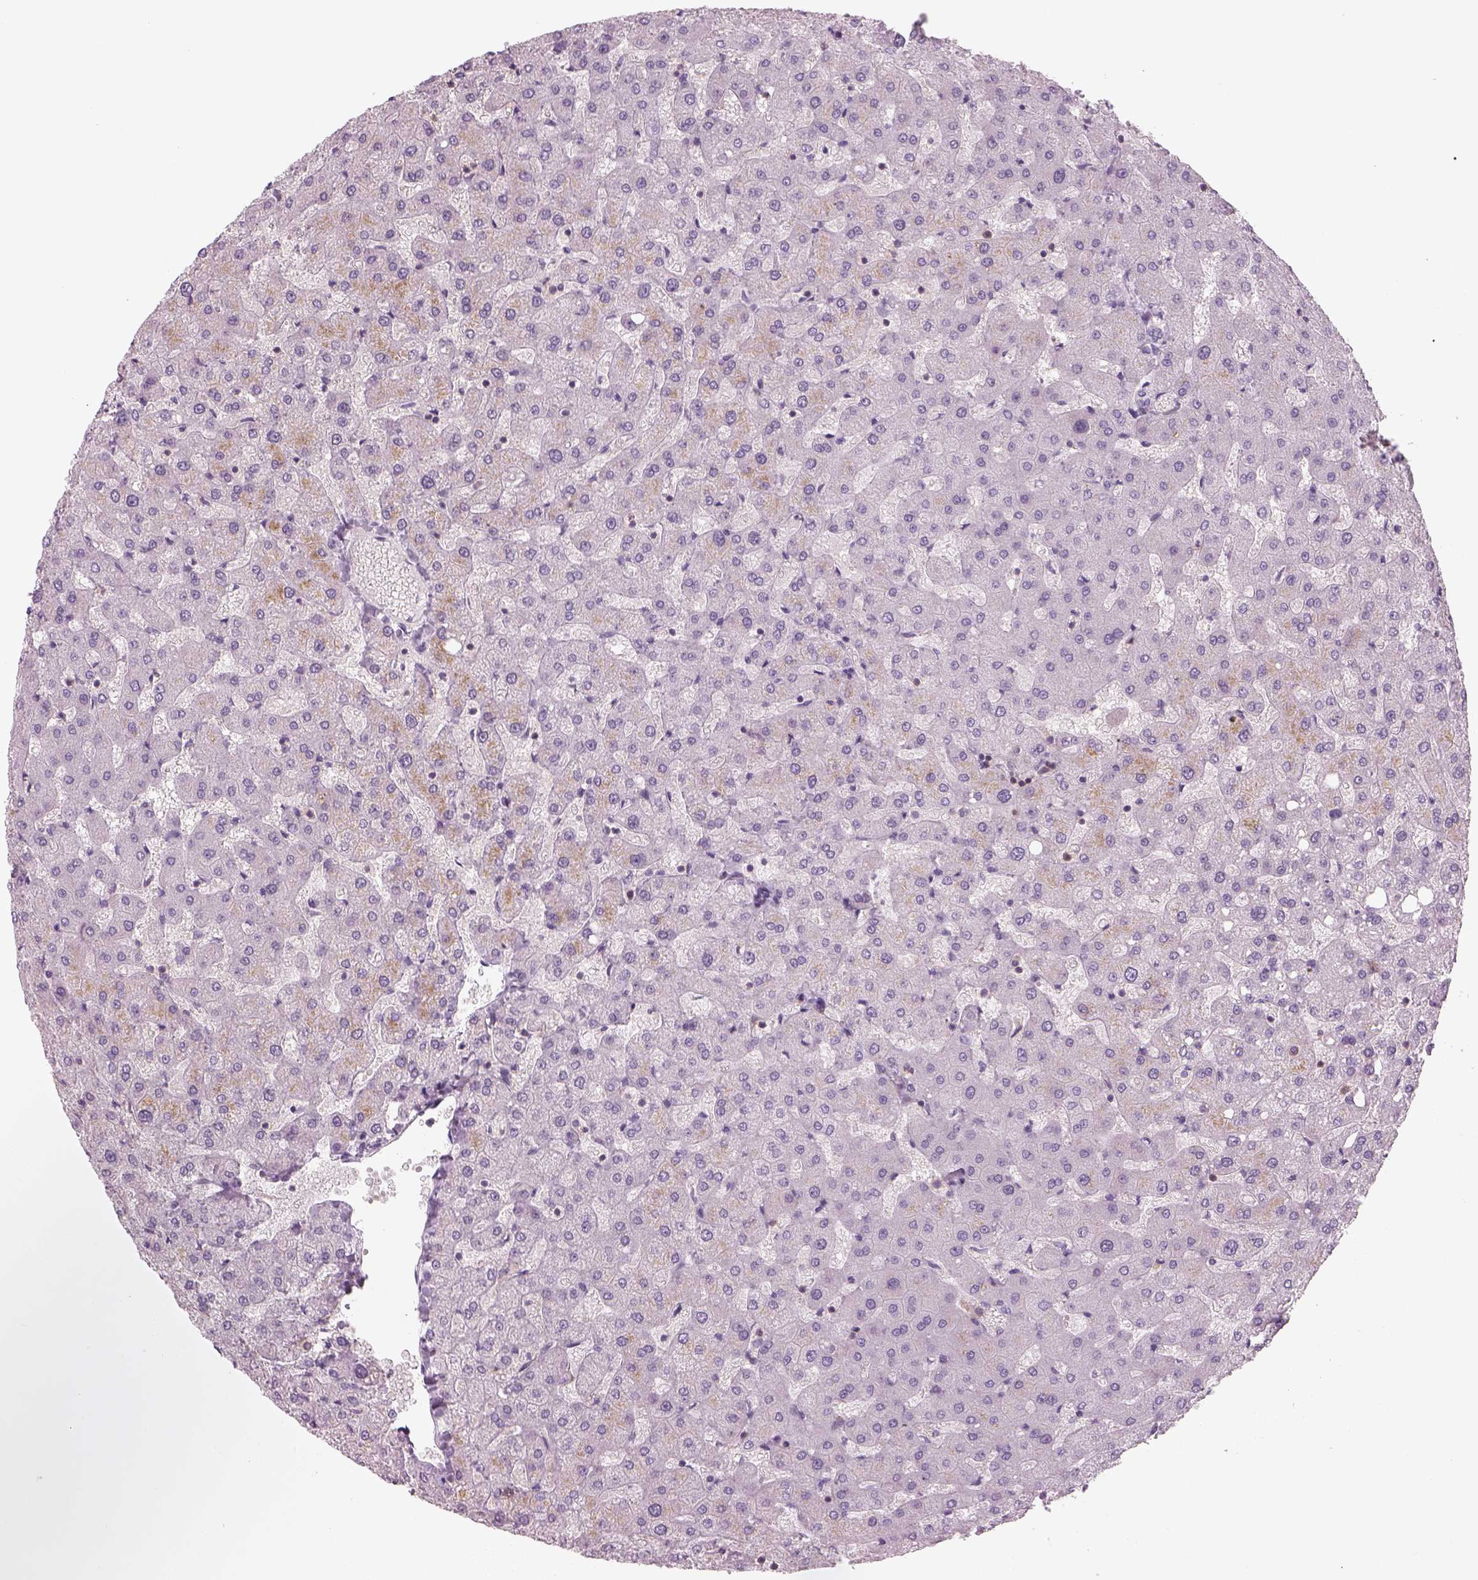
{"staining": {"intensity": "negative", "quantity": "none", "location": "none"}, "tissue": "liver", "cell_type": "Cholangiocytes", "image_type": "normal", "snomed": [{"axis": "morphology", "description": "Normal tissue, NOS"}, {"axis": "topography", "description": "Liver"}], "caption": "Image shows no protein positivity in cholangiocytes of benign liver.", "gene": "SLC1A7", "patient": {"sex": "female", "age": 50}}